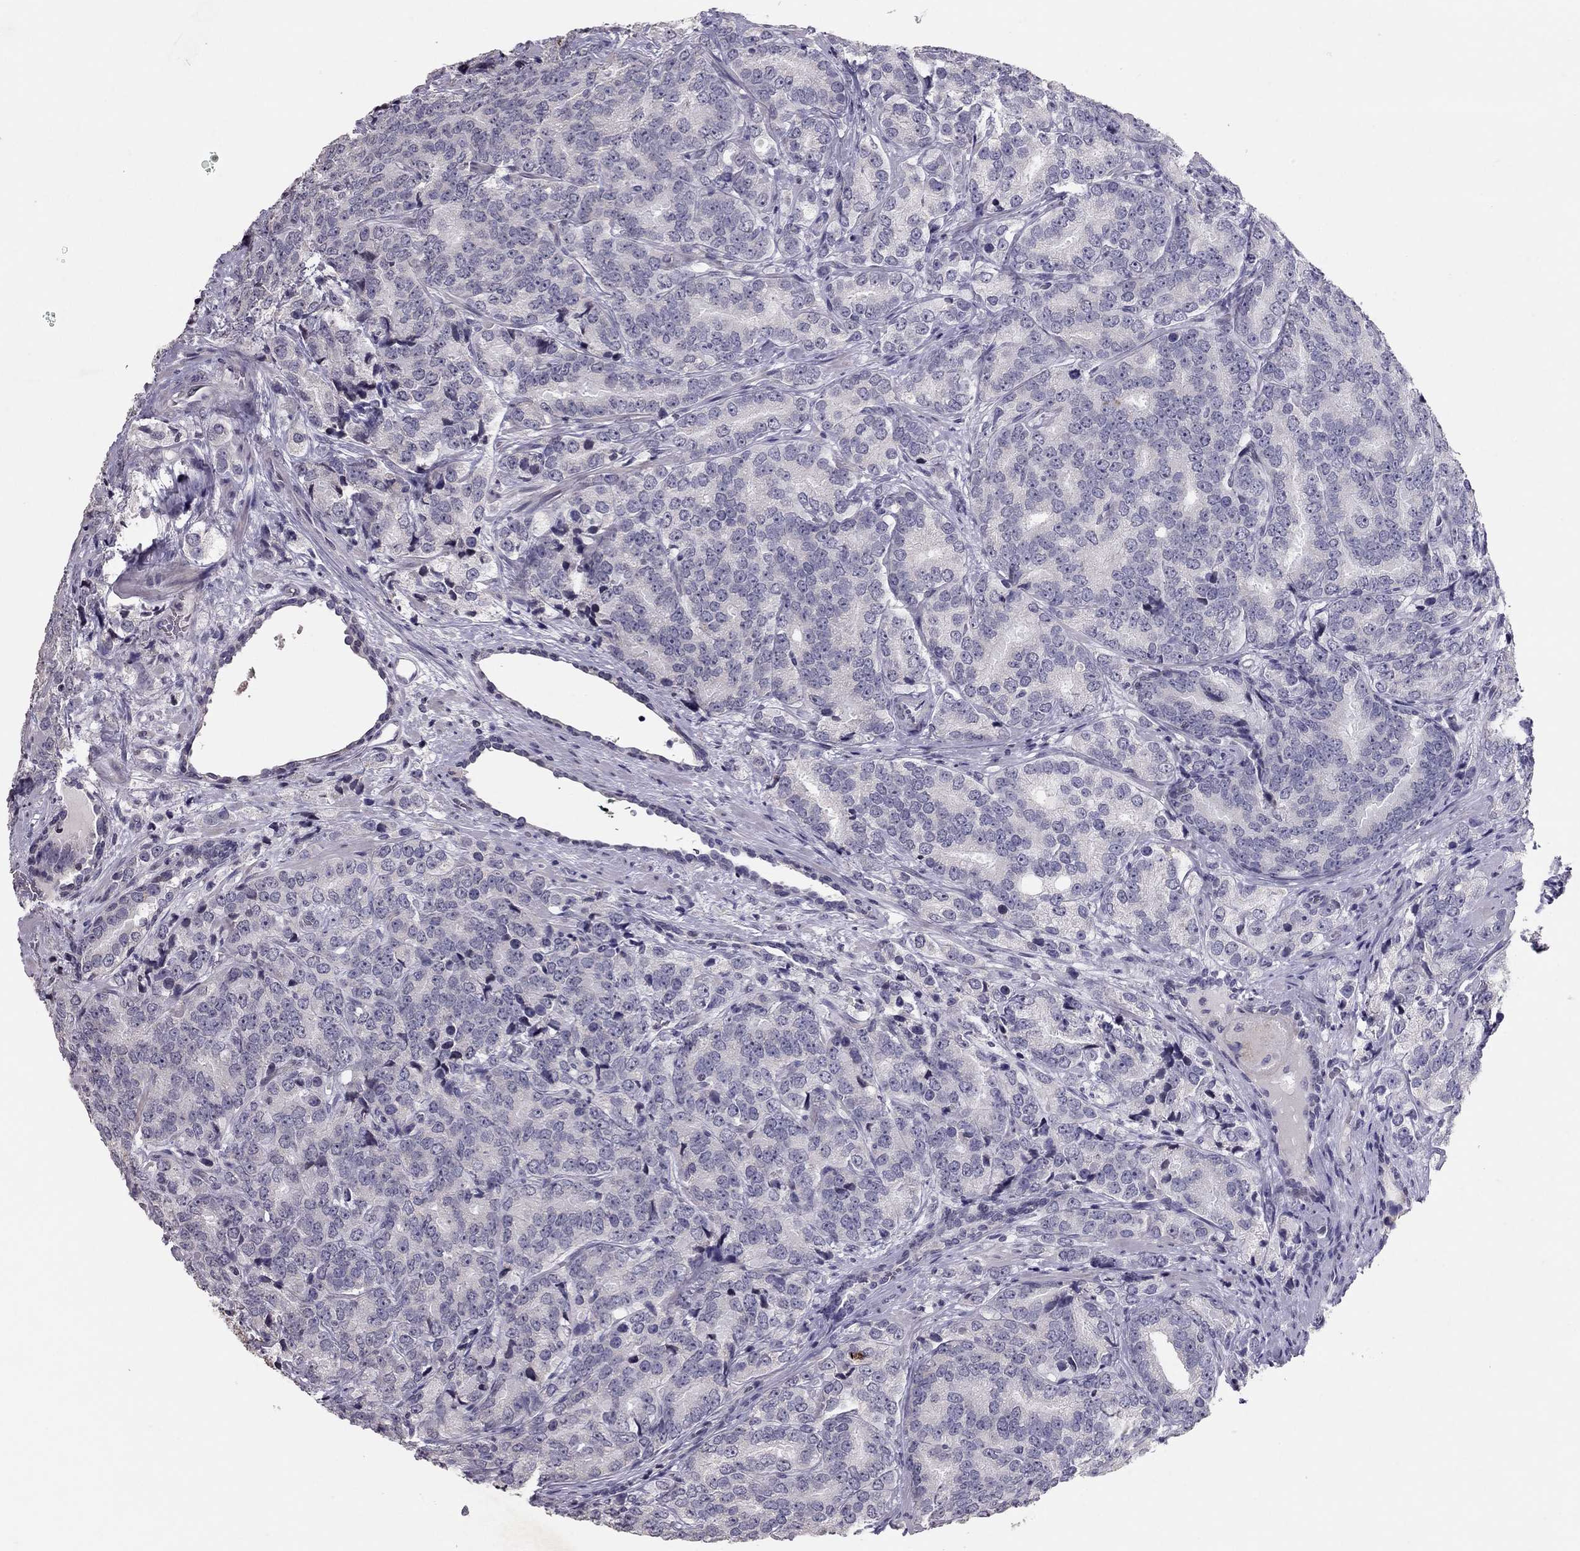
{"staining": {"intensity": "negative", "quantity": "none", "location": "none"}, "tissue": "prostate cancer", "cell_type": "Tumor cells", "image_type": "cancer", "snomed": [{"axis": "morphology", "description": "Adenocarcinoma, NOS"}, {"axis": "topography", "description": "Prostate"}], "caption": "This is an immunohistochemistry (IHC) histopathology image of human prostate adenocarcinoma. There is no expression in tumor cells.", "gene": "TSHB", "patient": {"sex": "male", "age": 71}}